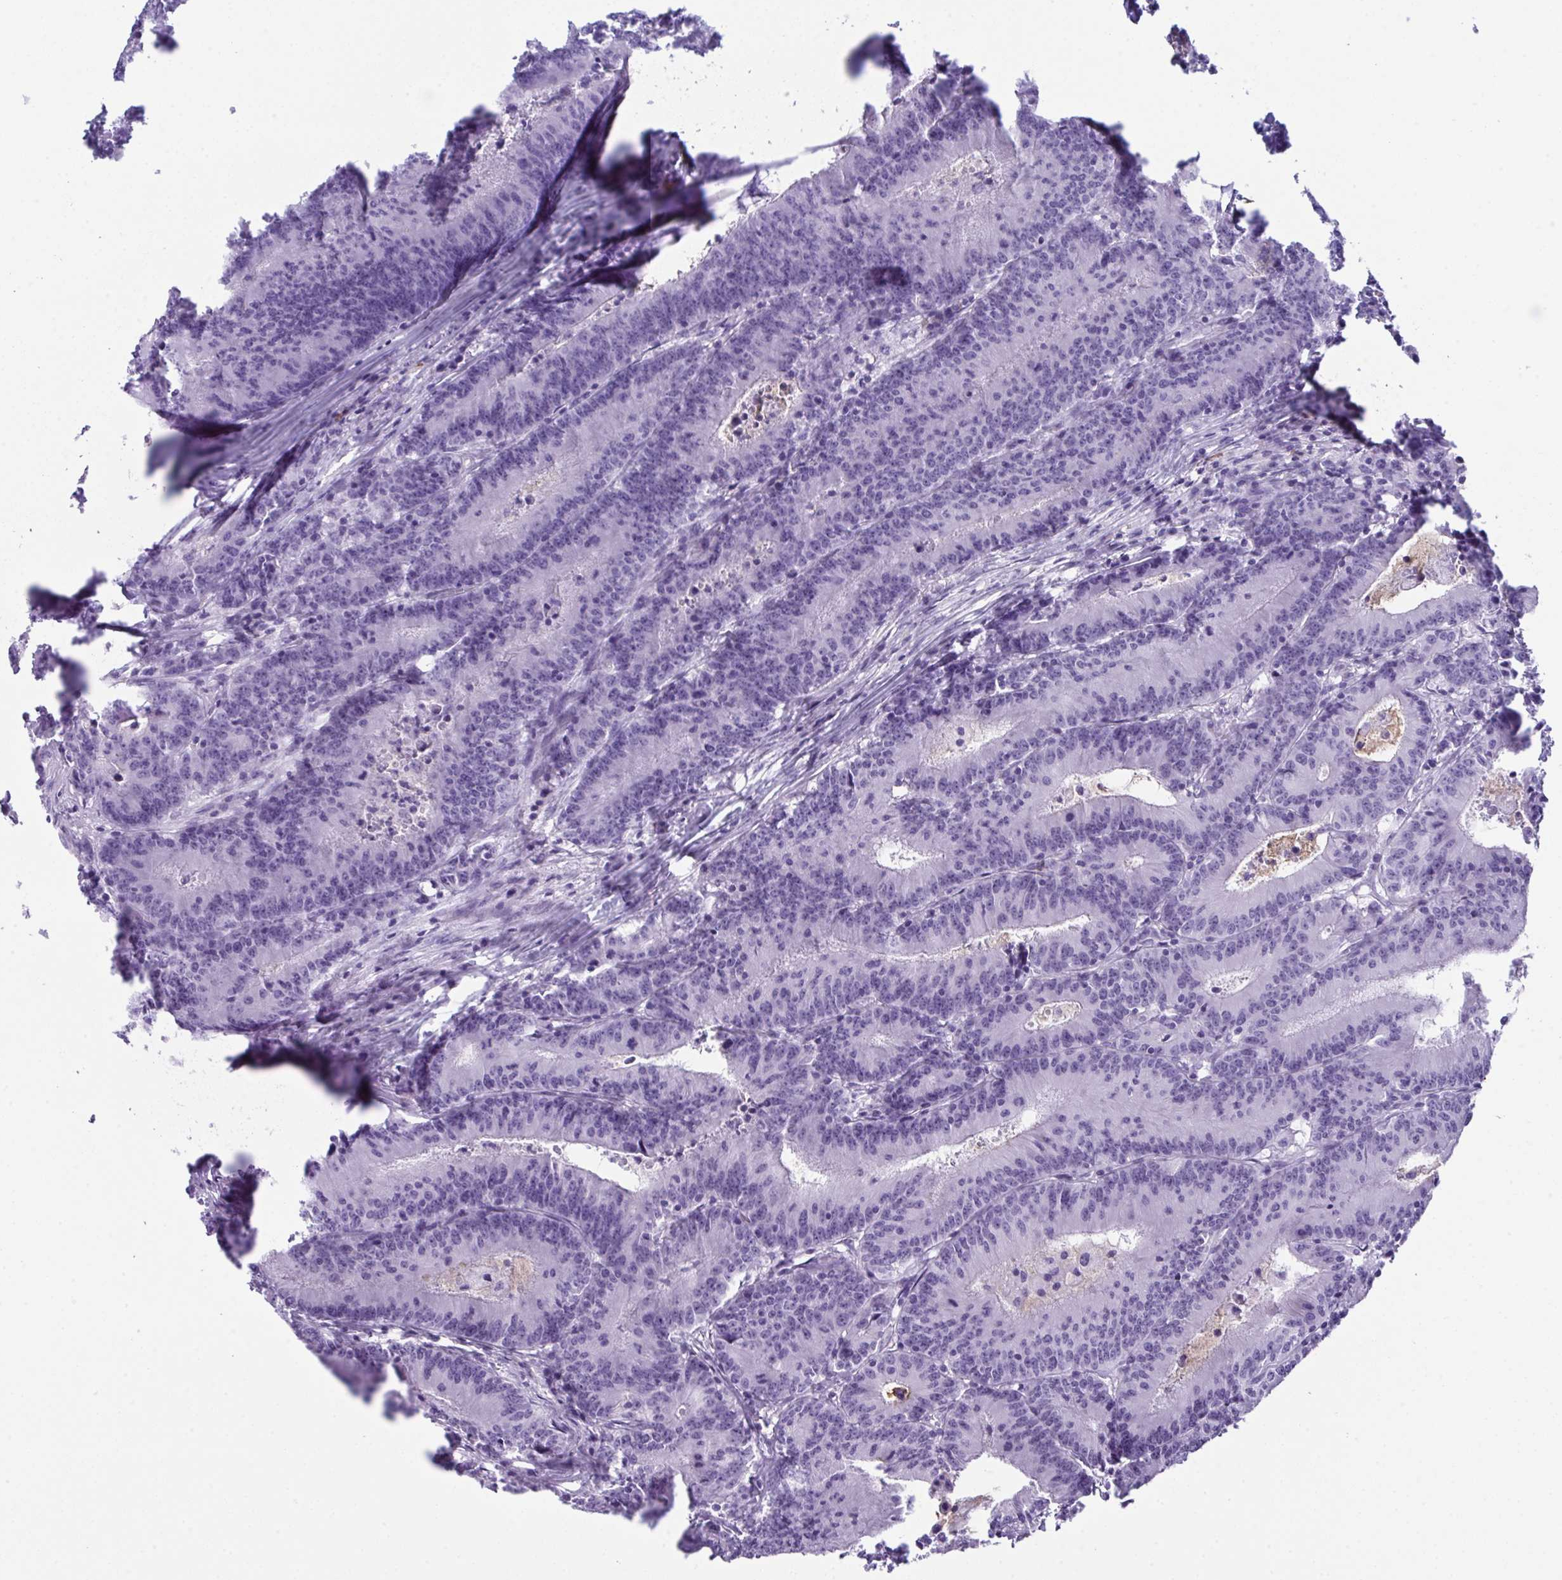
{"staining": {"intensity": "negative", "quantity": "none", "location": "none"}, "tissue": "colorectal cancer", "cell_type": "Tumor cells", "image_type": "cancer", "snomed": [{"axis": "morphology", "description": "Adenocarcinoma, NOS"}, {"axis": "topography", "description": "Colon"}], "caption": "Tumor cells show no significant positivity in colorectal adenocarcinoma.", "gene": "JCHAIN", "patient": {"sex": "female", "age": 78}}